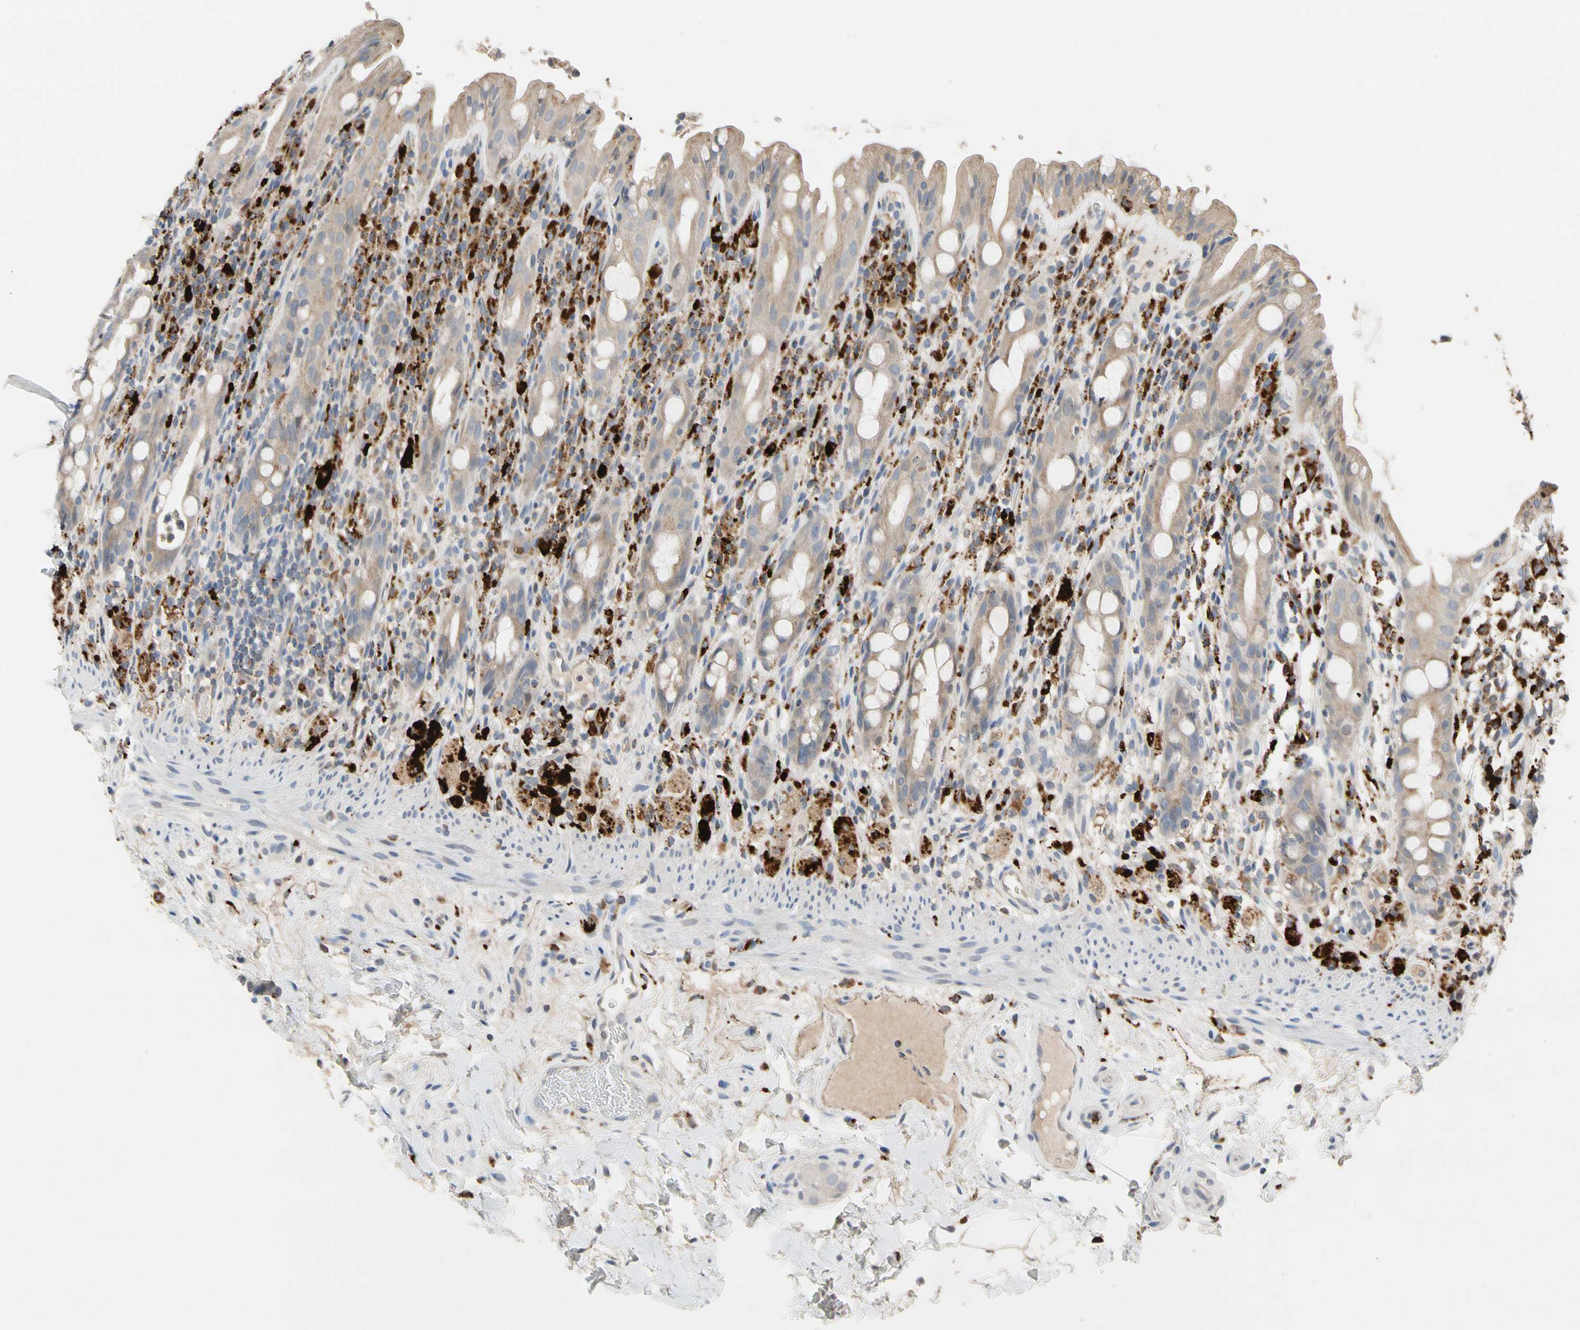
{"staining": {"intensity": "weak", "quantity": ">75%", "location": "cytoplasmic/membranous"}, "tissue": "rectum", "cell_type": "Glandular cells", "image_type": "normal", "snomed": [{"axis": "morphology", "description": "Normal tissue, NOS"}, {"axis": "topography", "description": "Rectum"}], "caption": "Rectum stained with immunohistochemistry exhibits weak cytoplasmic/membranous positivity in about >75% of glandular cells. The staining was performed using DAB (3,3'-diaminobenzidine) to visualize the protein expression in brown, while the nuclei were stained in blue with hematoxylin (Magnification: 20x).", "gene": "ADA2", "patient": {"sex": "male", "age": 44}}